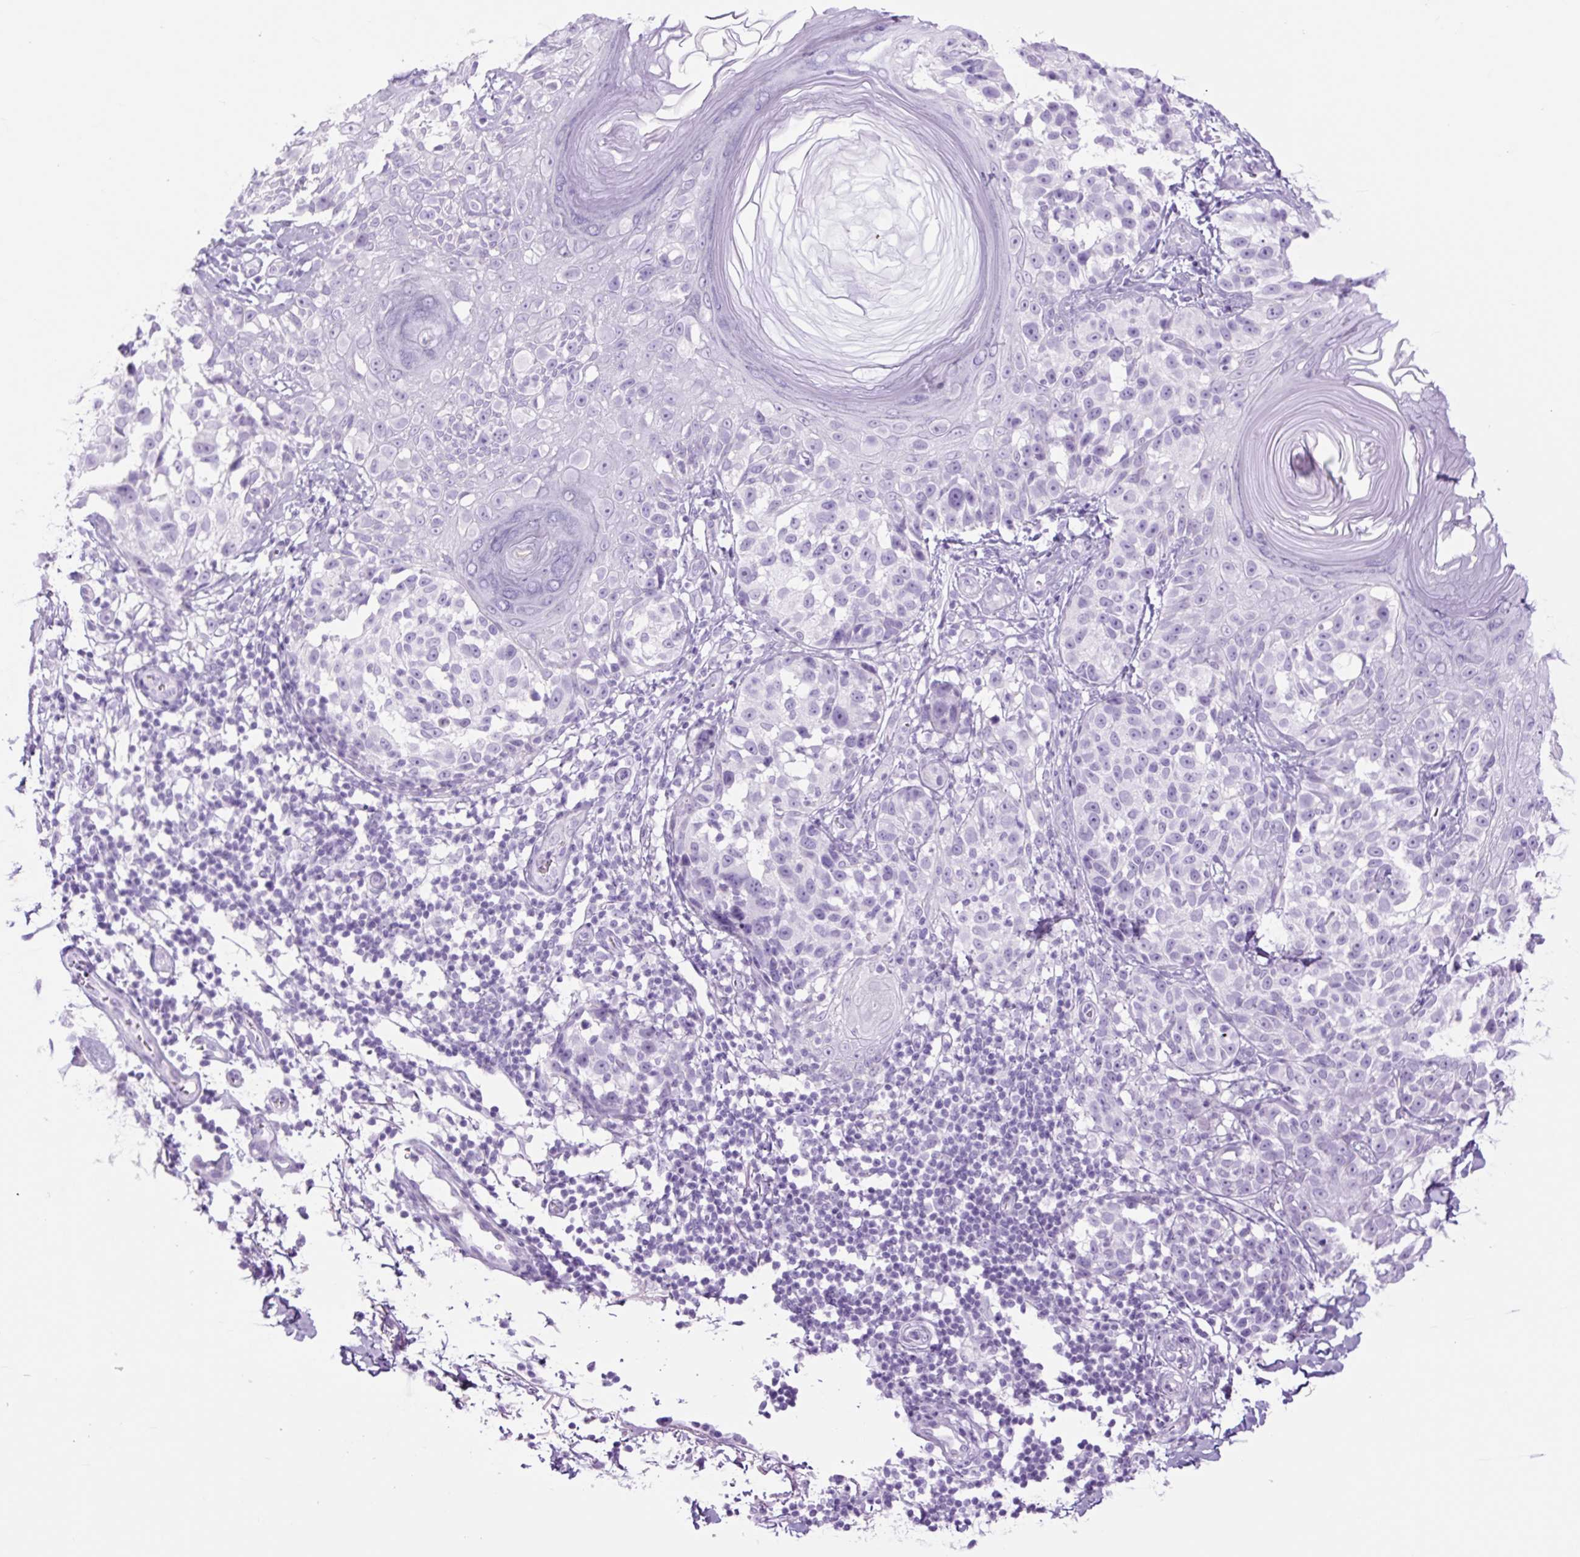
{"staining": {"intensity": "negative", "quantity": "none", "location": "none"}, "tissue": "melanoma", "cell_type": "Tumor cells", "image_type": "cancer", "snomed": [{"axis": "morphology", "description": "Malignant melanoma, NOS"}, {"axis": "topography", "description": "Skin"}], "caption": "Immunohistochemistry (IHC) histopathology image of neoplastic tissue: malignant melanoma stained with DAB exhibits no significant protein expression in tumor cells. The staining was performed using DAB to visualize the protein expression in brown, while the nuclei were stained in blue with hematoxylin (Magnification: 20x).", "gene": "TFF2", "patient": {"sex": "male", "age": 73}}